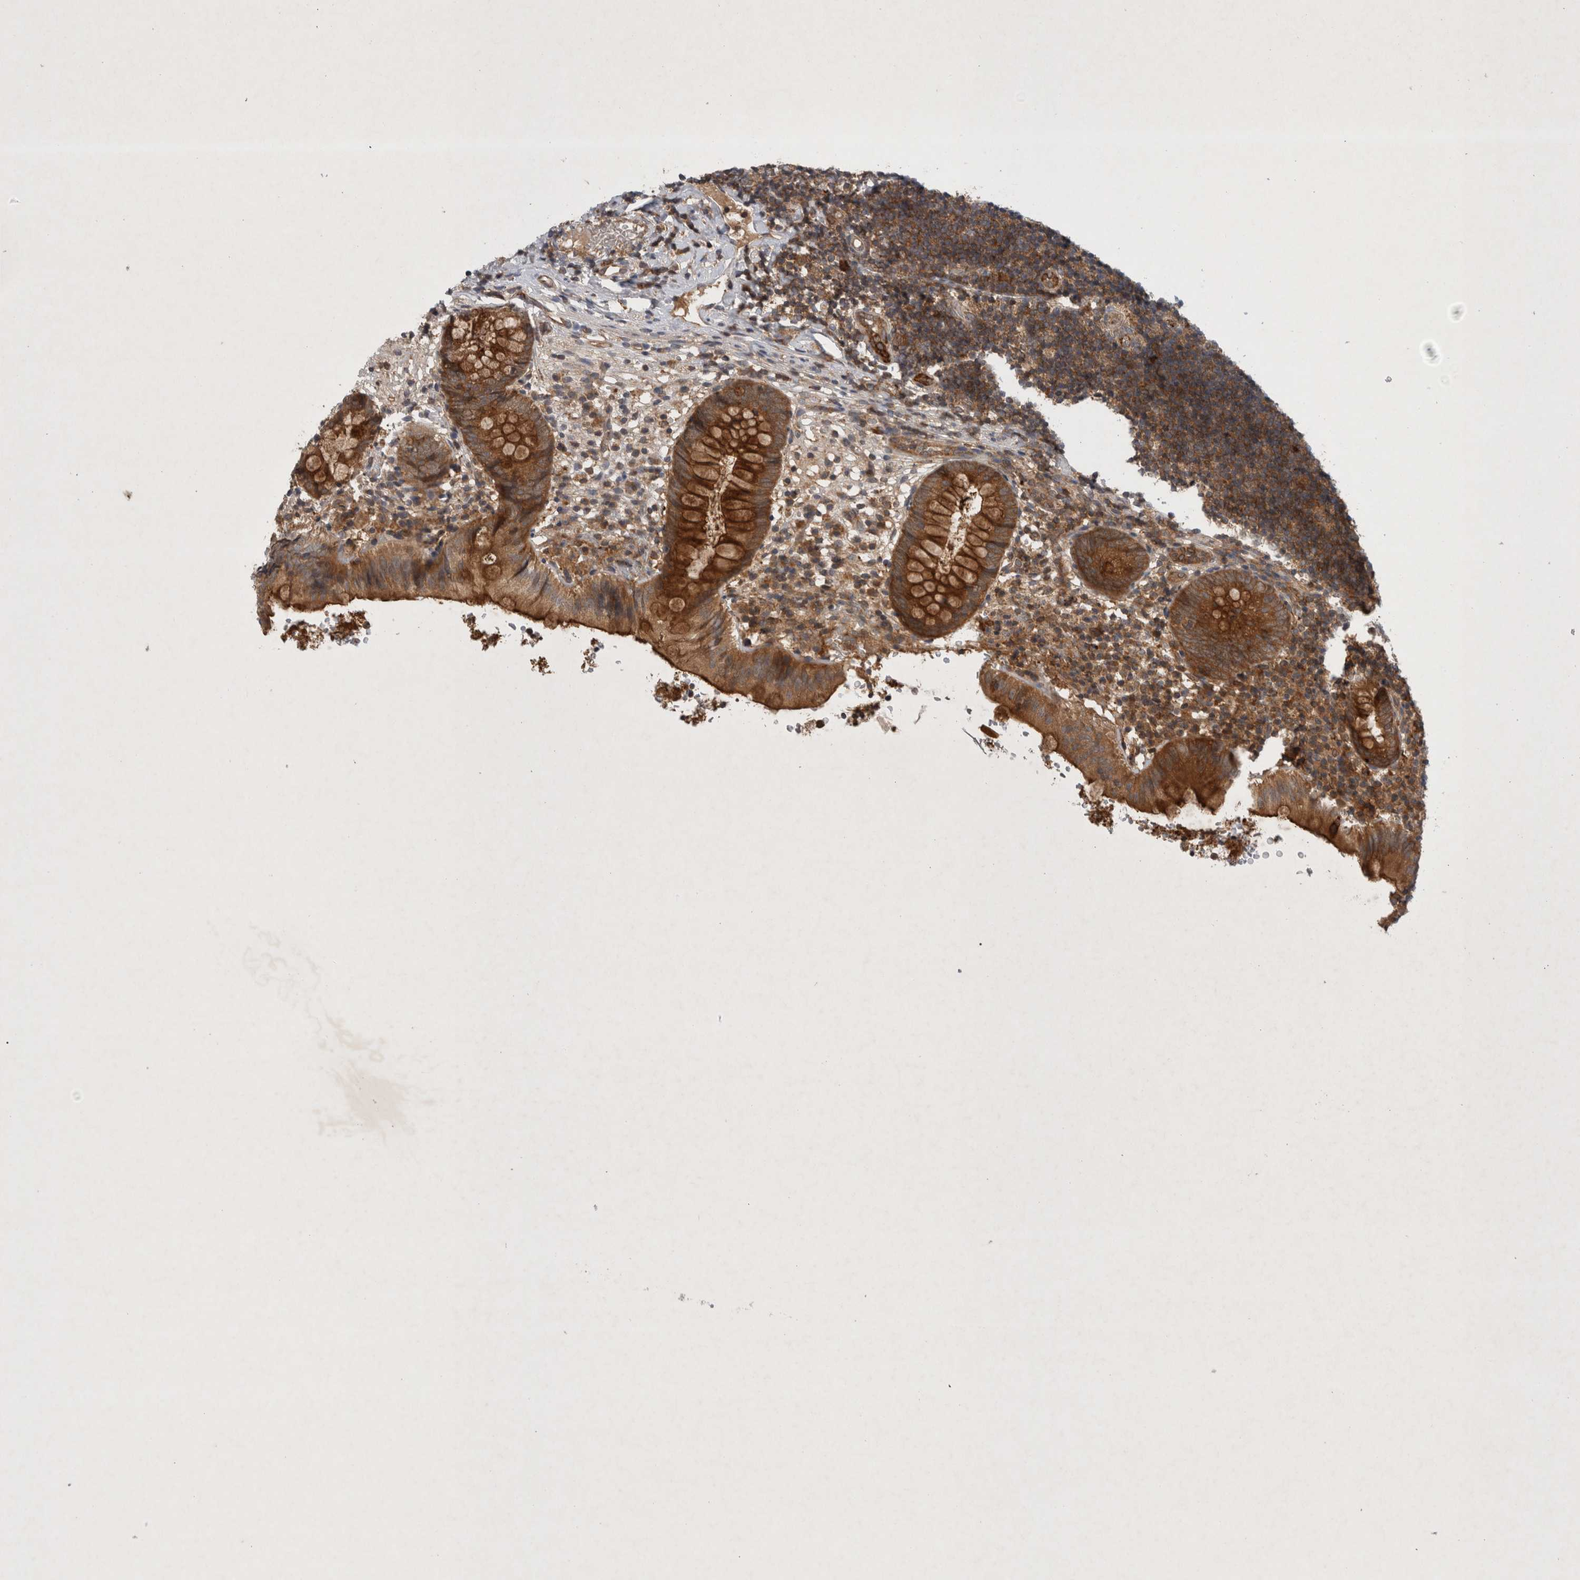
{"staining": {"intensity": "strong", "quantity": ">75%", "location": "cytoplasmic/membranous"}, "tissue": "appendix", "cell_type": "Glandular cells", "image_type": "normal", "snomed": [{"axis": "morphology", "description": "Normal tissue, NOS"}, {"axis": "topography", "description": "Appendix"}], "caption": "Immunohistochemistry (IHC) photomicrograph of benign appendix: appendix stained using IHC displays high levels of strong protein expression localized specifically in the cytoplasmic/membranous of glandular cells, appearing as a cytoplasmic/membranous brown color.", "gene": "PDCD2", "patient": {"sex": "male", "age": 8}}